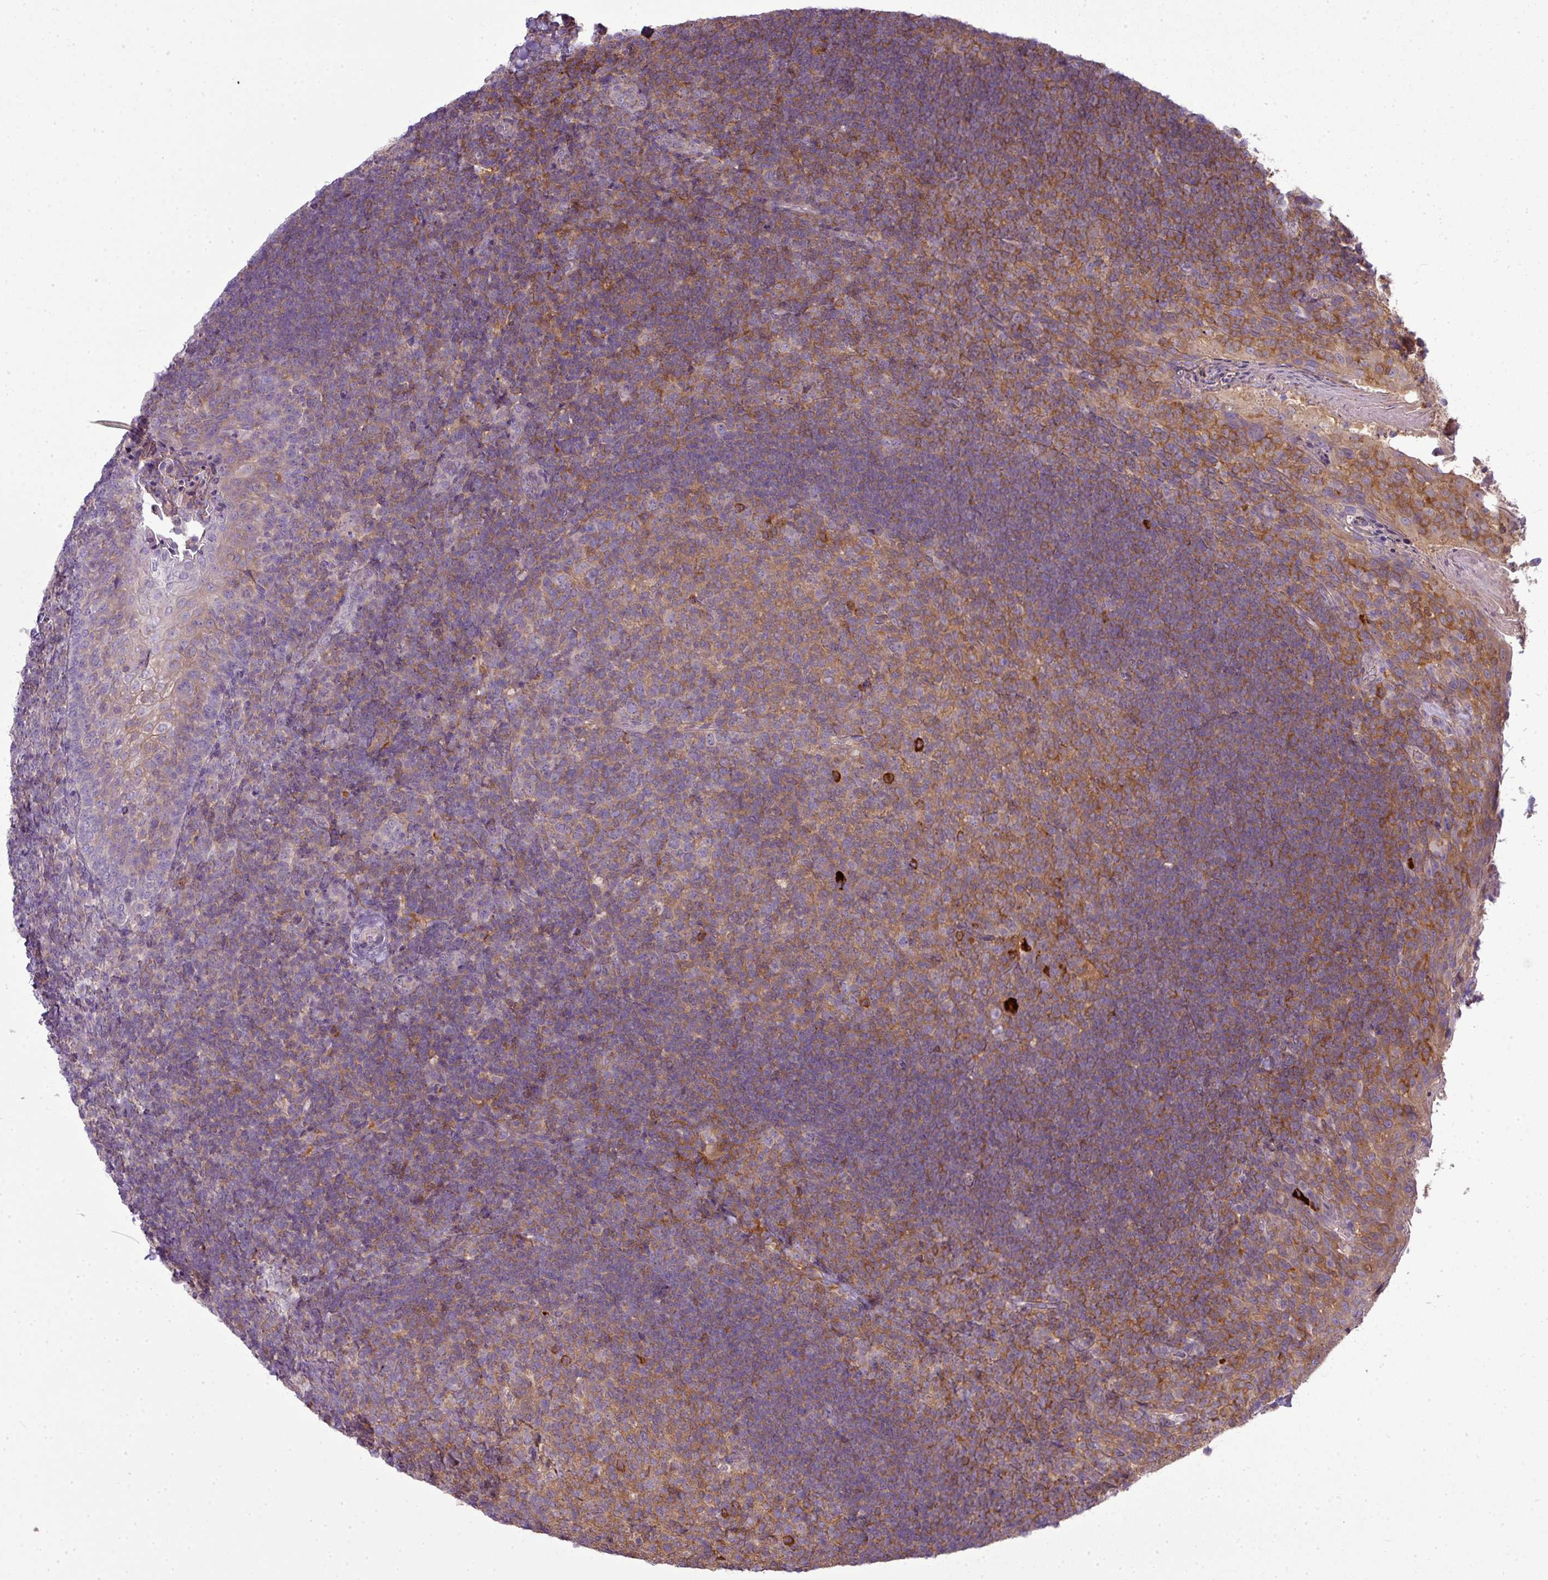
{"staining": {"intensity": "moderate", "quantity": "25%-75%", "location": "cytoplasmic/membranous"}, "tissue": "tonsil", "cell_type": "Germinal center cells", "image_type": "normal", "snomed": [{"axis": "morphology", "description": "Normal tissue, NOS"}, {"axis": "topography", "description": "Tonsil"}], "caption": "Tonsil stained for a protein shows moderate cytoplasmic/membranous positivity in germinal center cells. Nuclei are stained in blue.", "gene": "STAT5A", "patient": {"sex": "female", "age": 10}}